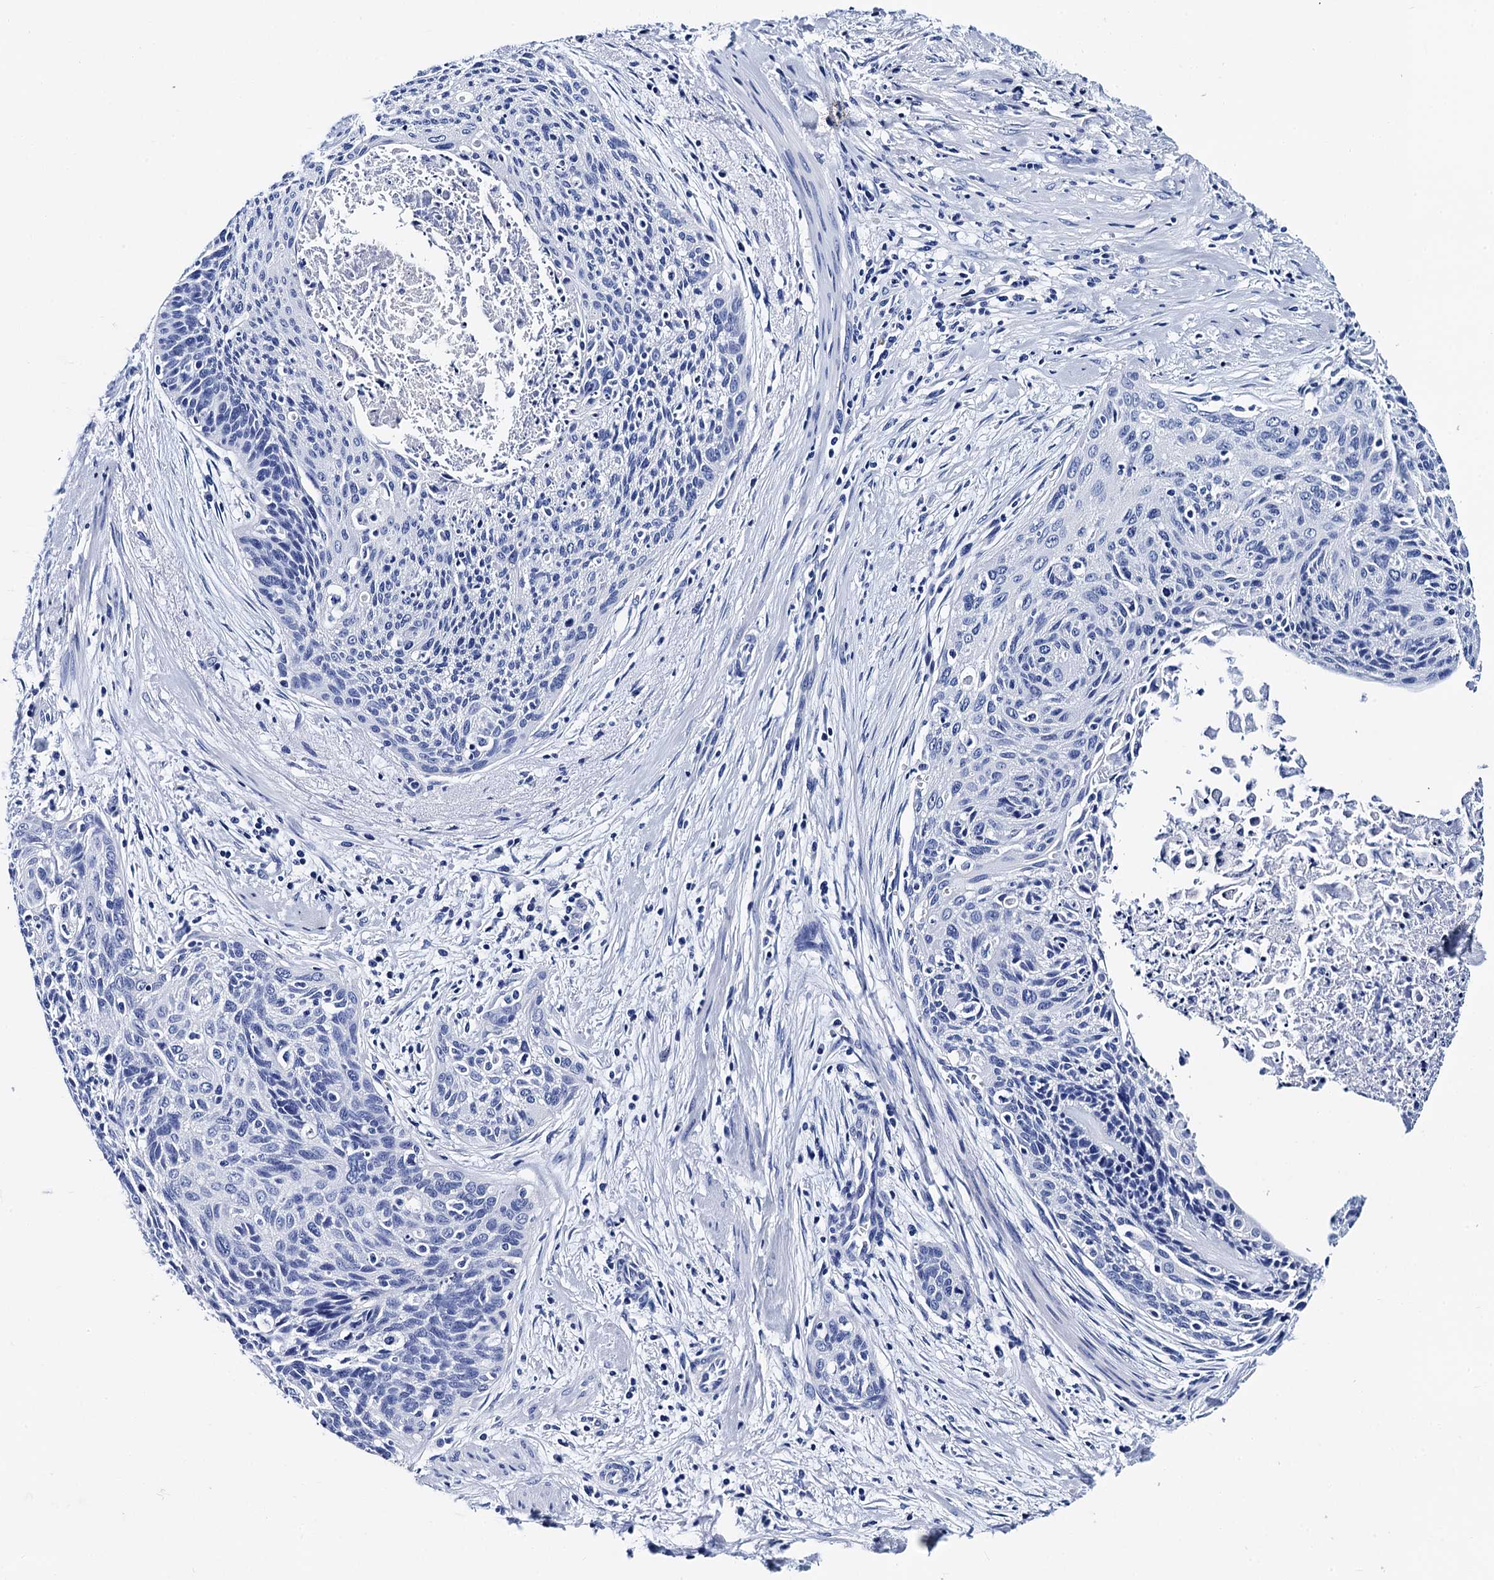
{"staining": {"intensity": "negative", "quantity": "none", "location": "none"}, "tissue": "cervical cancer", "cell_type": "Tumor cells", "image_type": "cancer", "snomed": [{"axis": "morphology", "description": "Squamous cell carcinoma, NOS"}, {"axis": "topography", "description": "Cervix"}], "caption": "Image shows no protein expression in tumor cells of squamous cell carcinoma (cervical) tissue. (DAB (3,3'-diaminobenzidine) immunohistochemistry, high magnification).", "gene": "MYBPC3", "patient": {"sex": "female", "age": 55}}